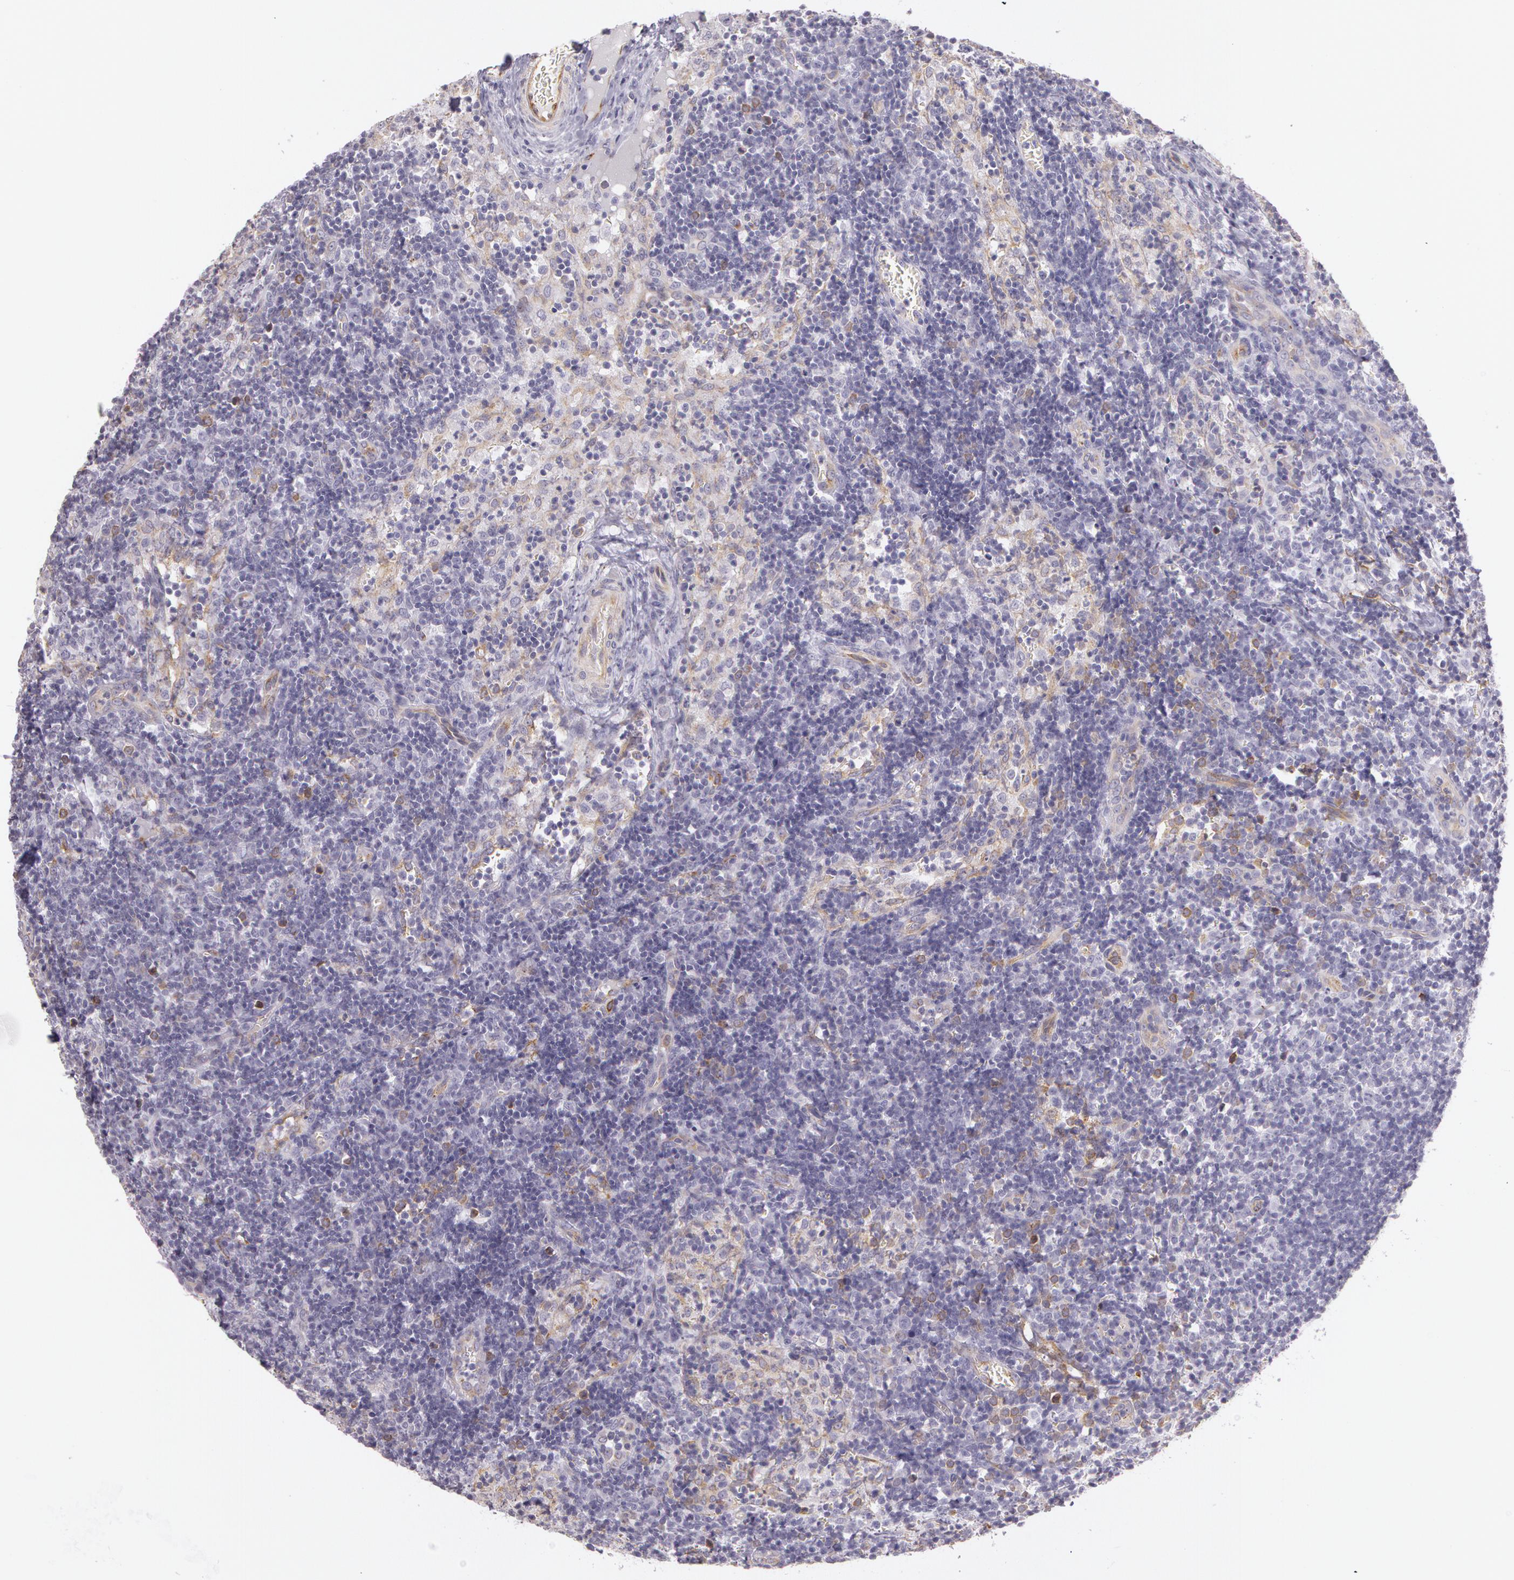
{"staining": {"intensity": "weak", "quantity": "<25%", "location": "cytoplasmic/membranous"}, "tissue": "lymph node", "cell_type": "Non-germinal center cells", "image_type": "normal", "snomed": [{"axis": "morphology", "description": "Normal tissue, NOS"}, {"axis": "morphology", "description": "Inflammation, NOS"}, {"axis": "topography", "description": "Lymph node"}, {"axis": "topography", "description": "Salivary gland"}], "caption": "Non-germinal center cells show no significant staining in normal lymph node. (DAB (3,3'-diaminobenzidine) IHC visualized using brightfield microscopy, high magnification).", "gene": "APP", "patient": {"sex": "male", "age": 3}}